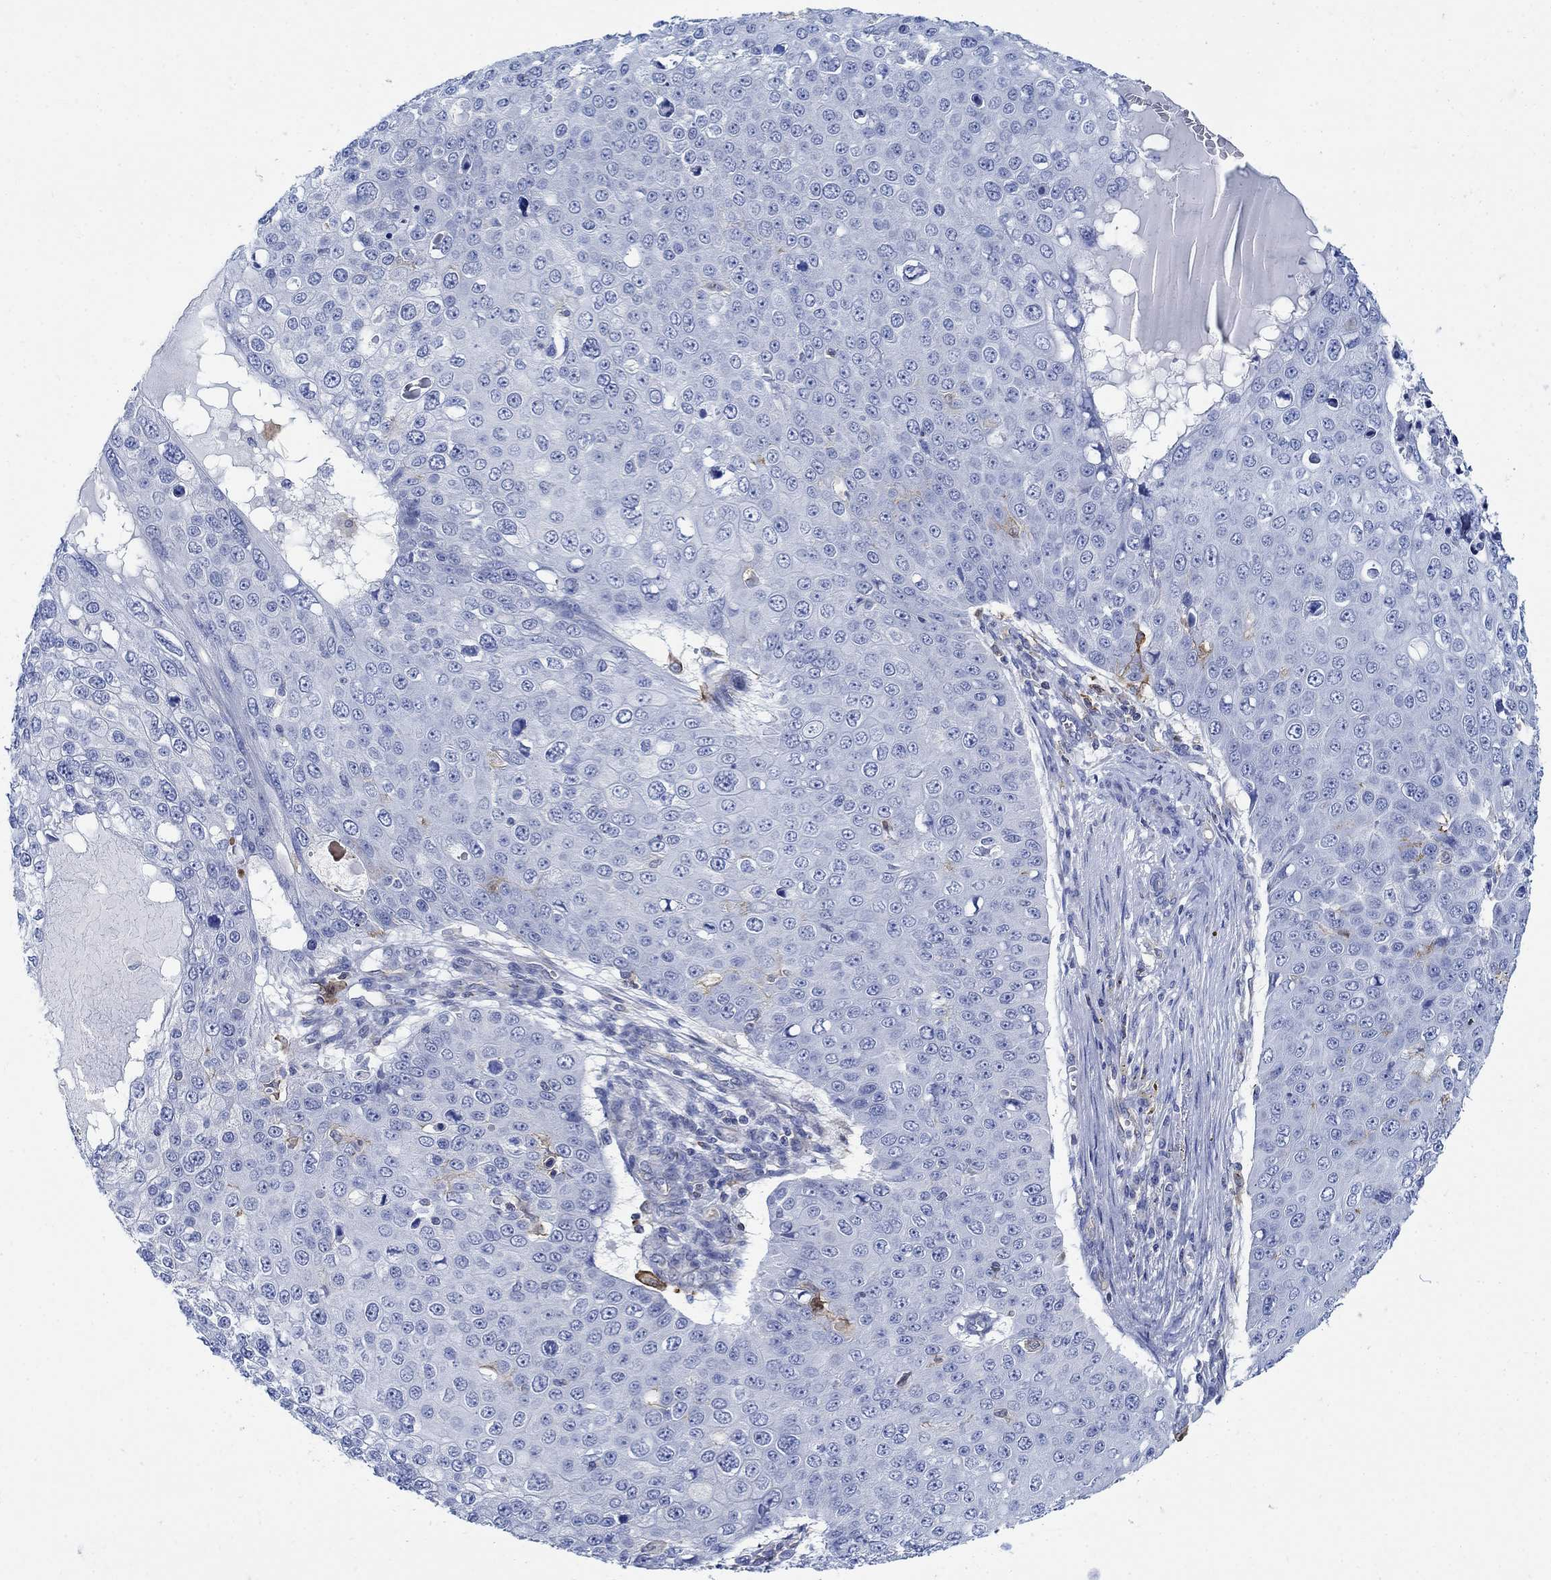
{"staining": {"intensity": "negative", "quantity": "none", "location": "none"}, "tissue": "skin cancer", "cell_type": "Tumor cells", "image_type": "cancer", "snomed": [{"axis": "morphology", "description": "Squamous cell carcinoma, NOS"}, {"axis": "topography", "description": "Skin"}], "caption": "Squamous cell carcinoma (skin) stained for a protein using IHC demonstrates no staining tumor cells.", "gene": "PHF21B", "patient": {"sex": "male", "age": 71}}